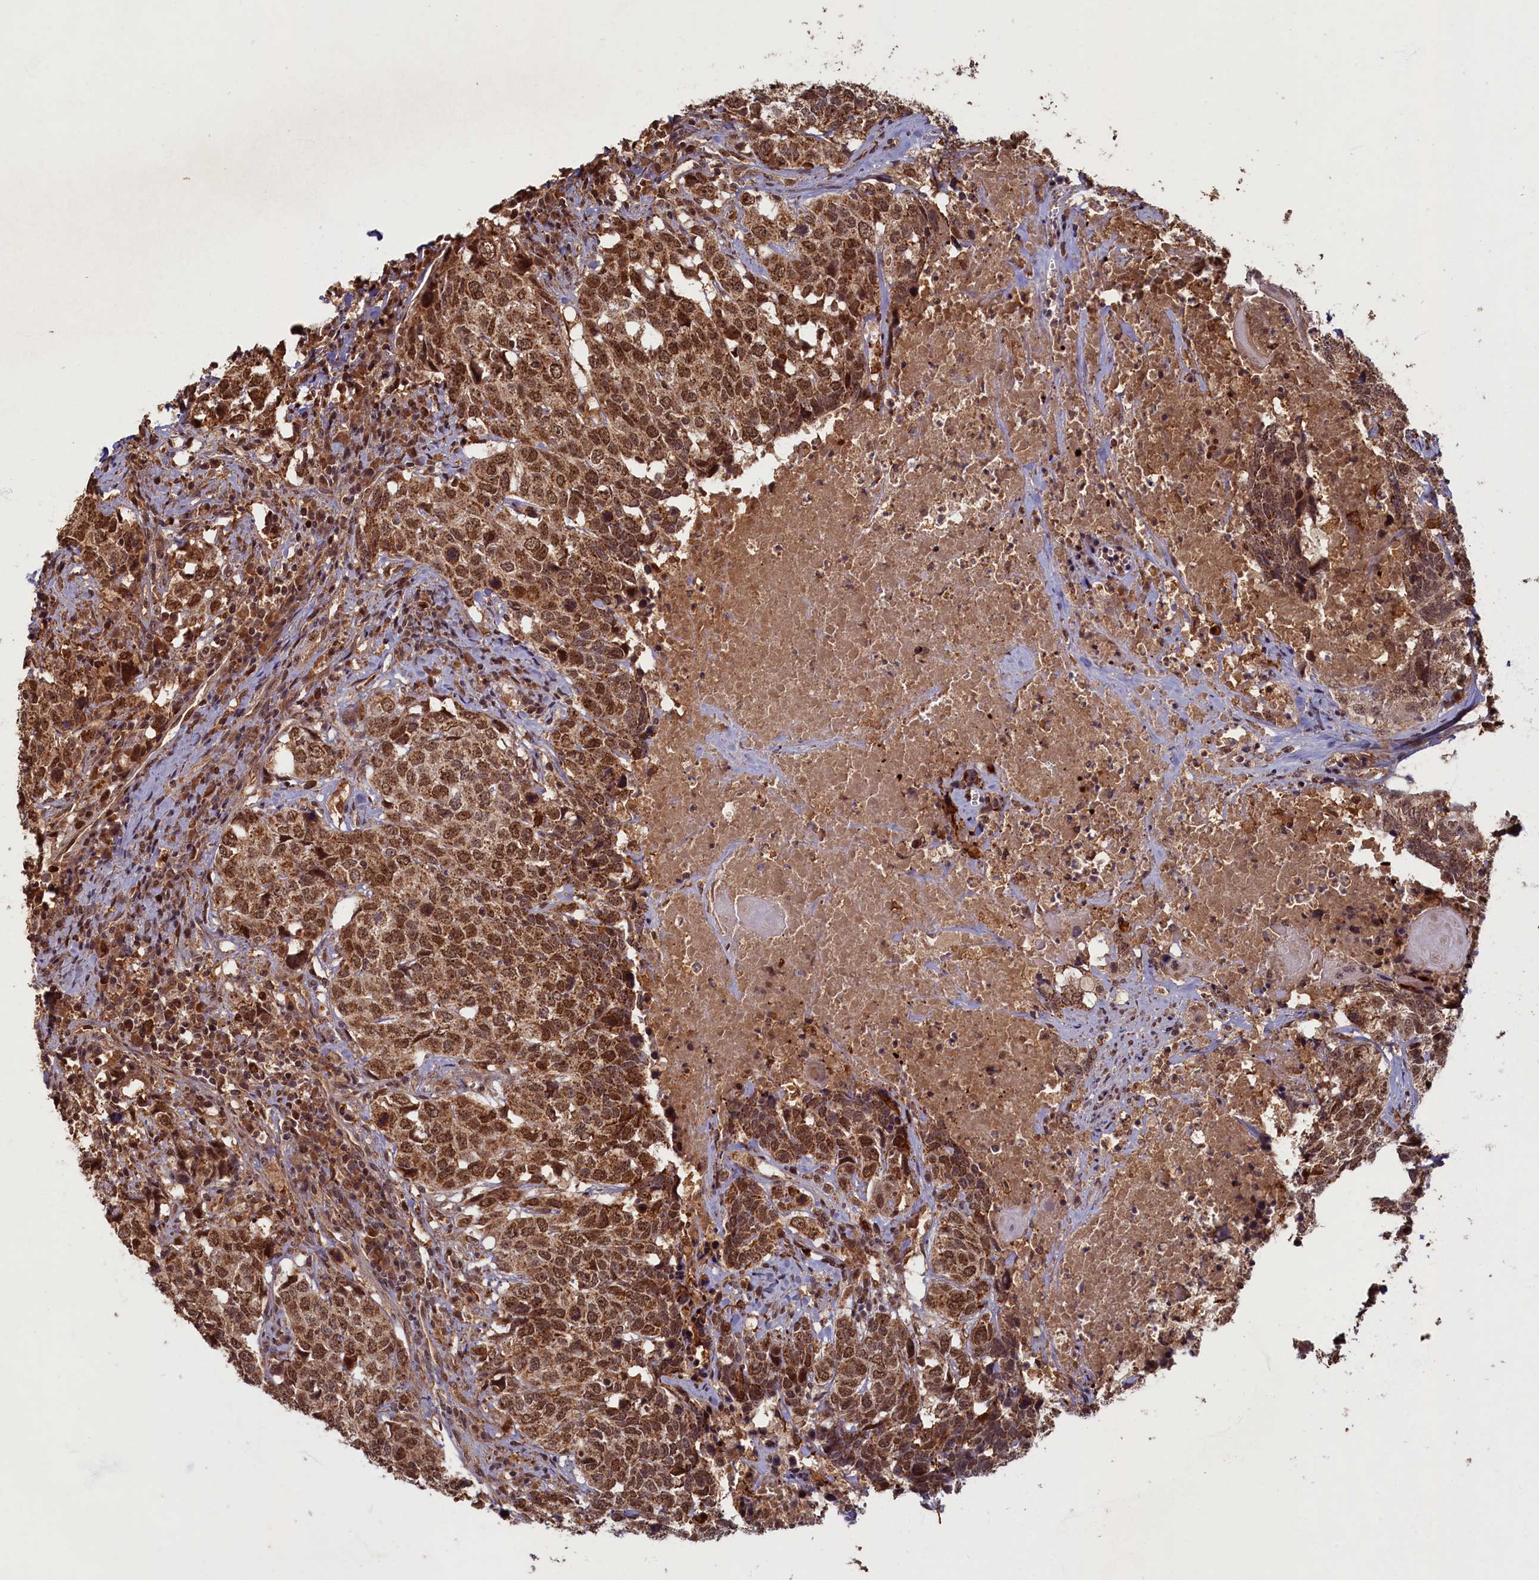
{"staining": {"intensity": "strong", "quantity": ">75%", "location": "cytoplasmic/membranous,nuclear"}, "tissue": "head and neck cancer", "cell_type": "Tumor cells", "image_type": "cancer", "snomed": [{"axis": "morphology", "description": "Squamous cell carcinoma, NOS"}, {"axis": "topography", "description": "Head-Neck"}], "caption": "Immunohistochemical staining of head and neck cancer (squamous cell carcinoma) displays high levels of strong cytoplasmic/membranous and nuclear positivity in about >75% of tumor cells.", "gene": "BRCA1", "patient": {"sex": "male", "age": 66}}